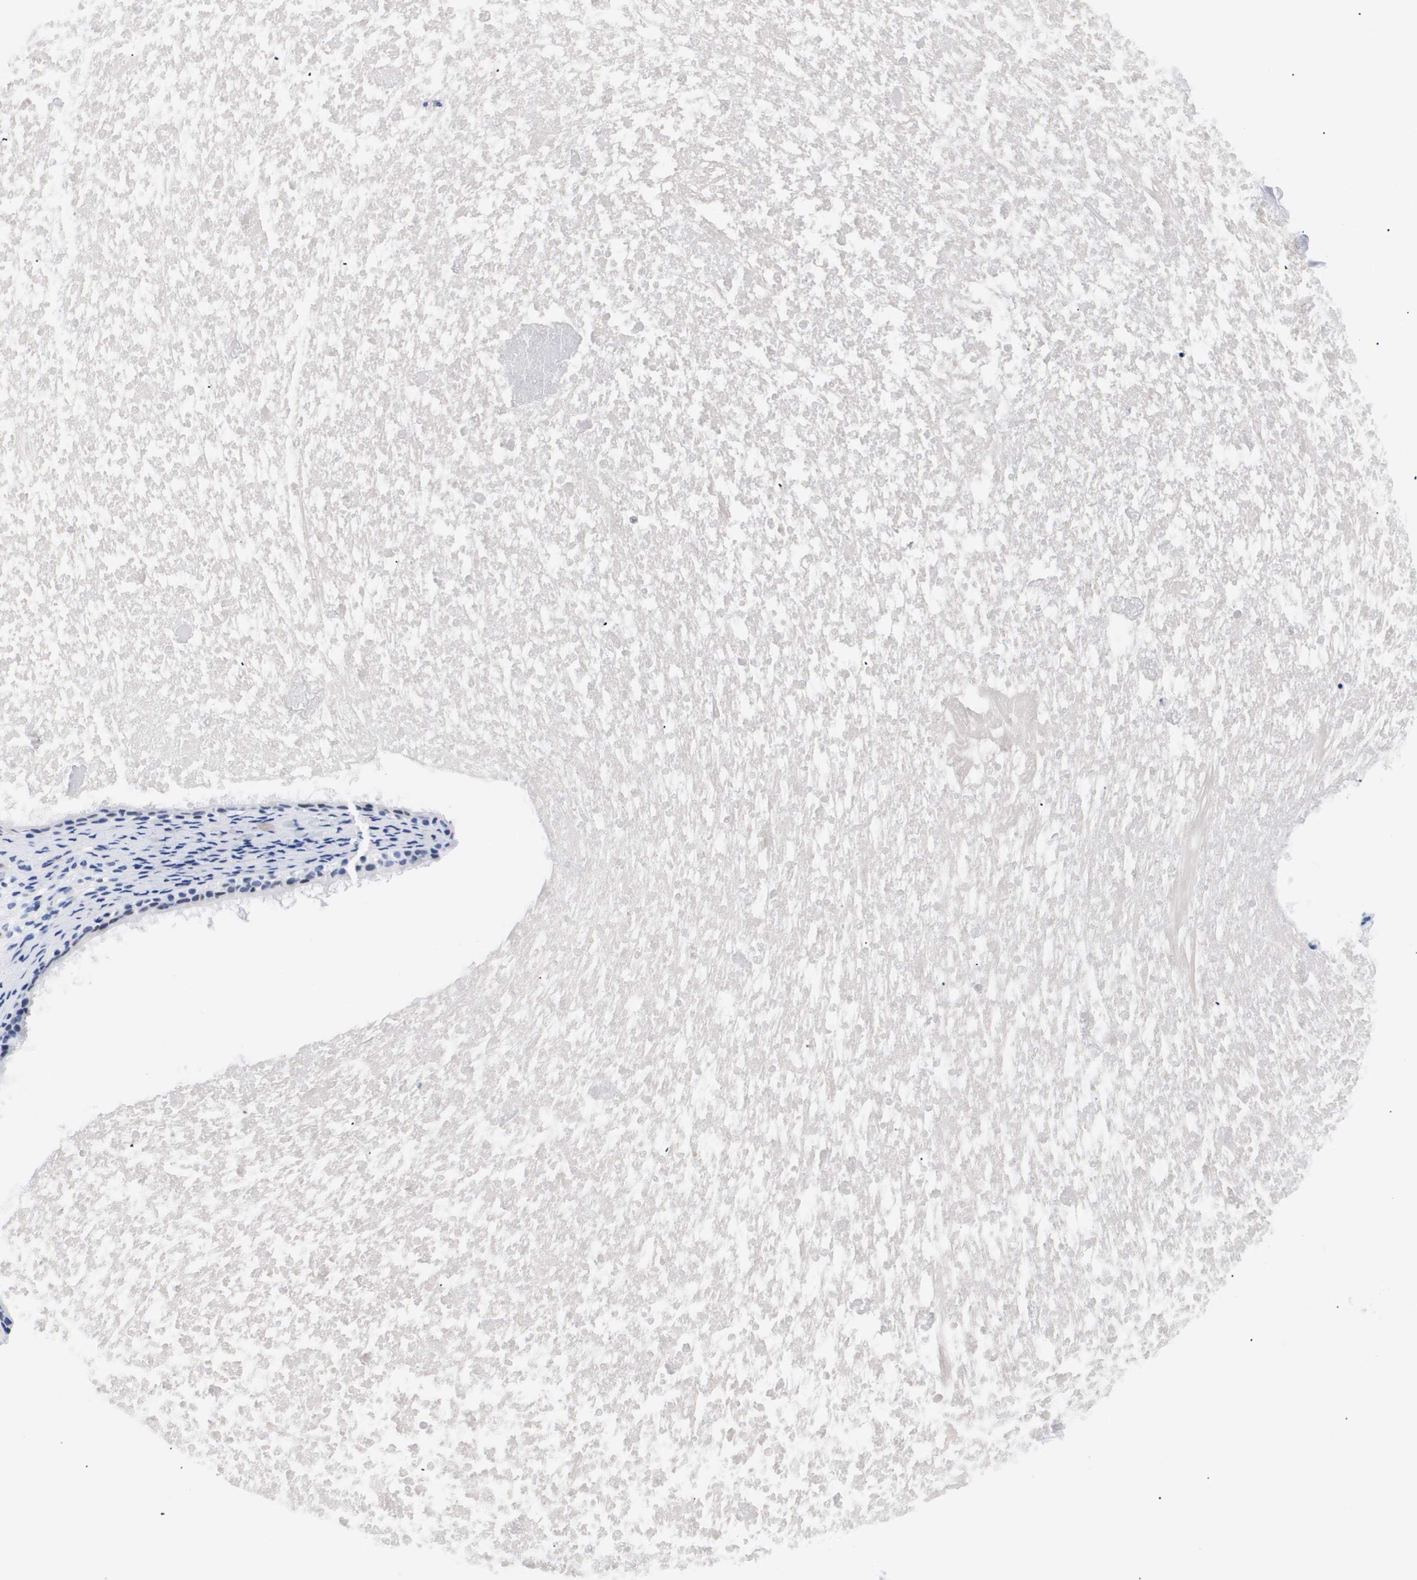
{"staining": {"intensity": "negative", "quantity": "none", "location": "none"}, "tissue": "nasopharynx", "cell_type": "Respiratory epithelial cells", "image_type": "normal", "snomed": [{"axis": "morphology", "description": "Normal tissue, NOS"}, {"axis": "topography", "description": "Nasopharynx"}], "caption": "The photomicrograph displays no staining of respiratory epithelial cells in benign nasopharynx. The staining was performed using DAB (3,3'-diaminobenzidine) to visualize the protein expression in brown, while the nuclei were stained in blue with hematoxylin (Magnification: 20x).", "gene": "SHD", "patient": {"sex": "male", "age": 22}}